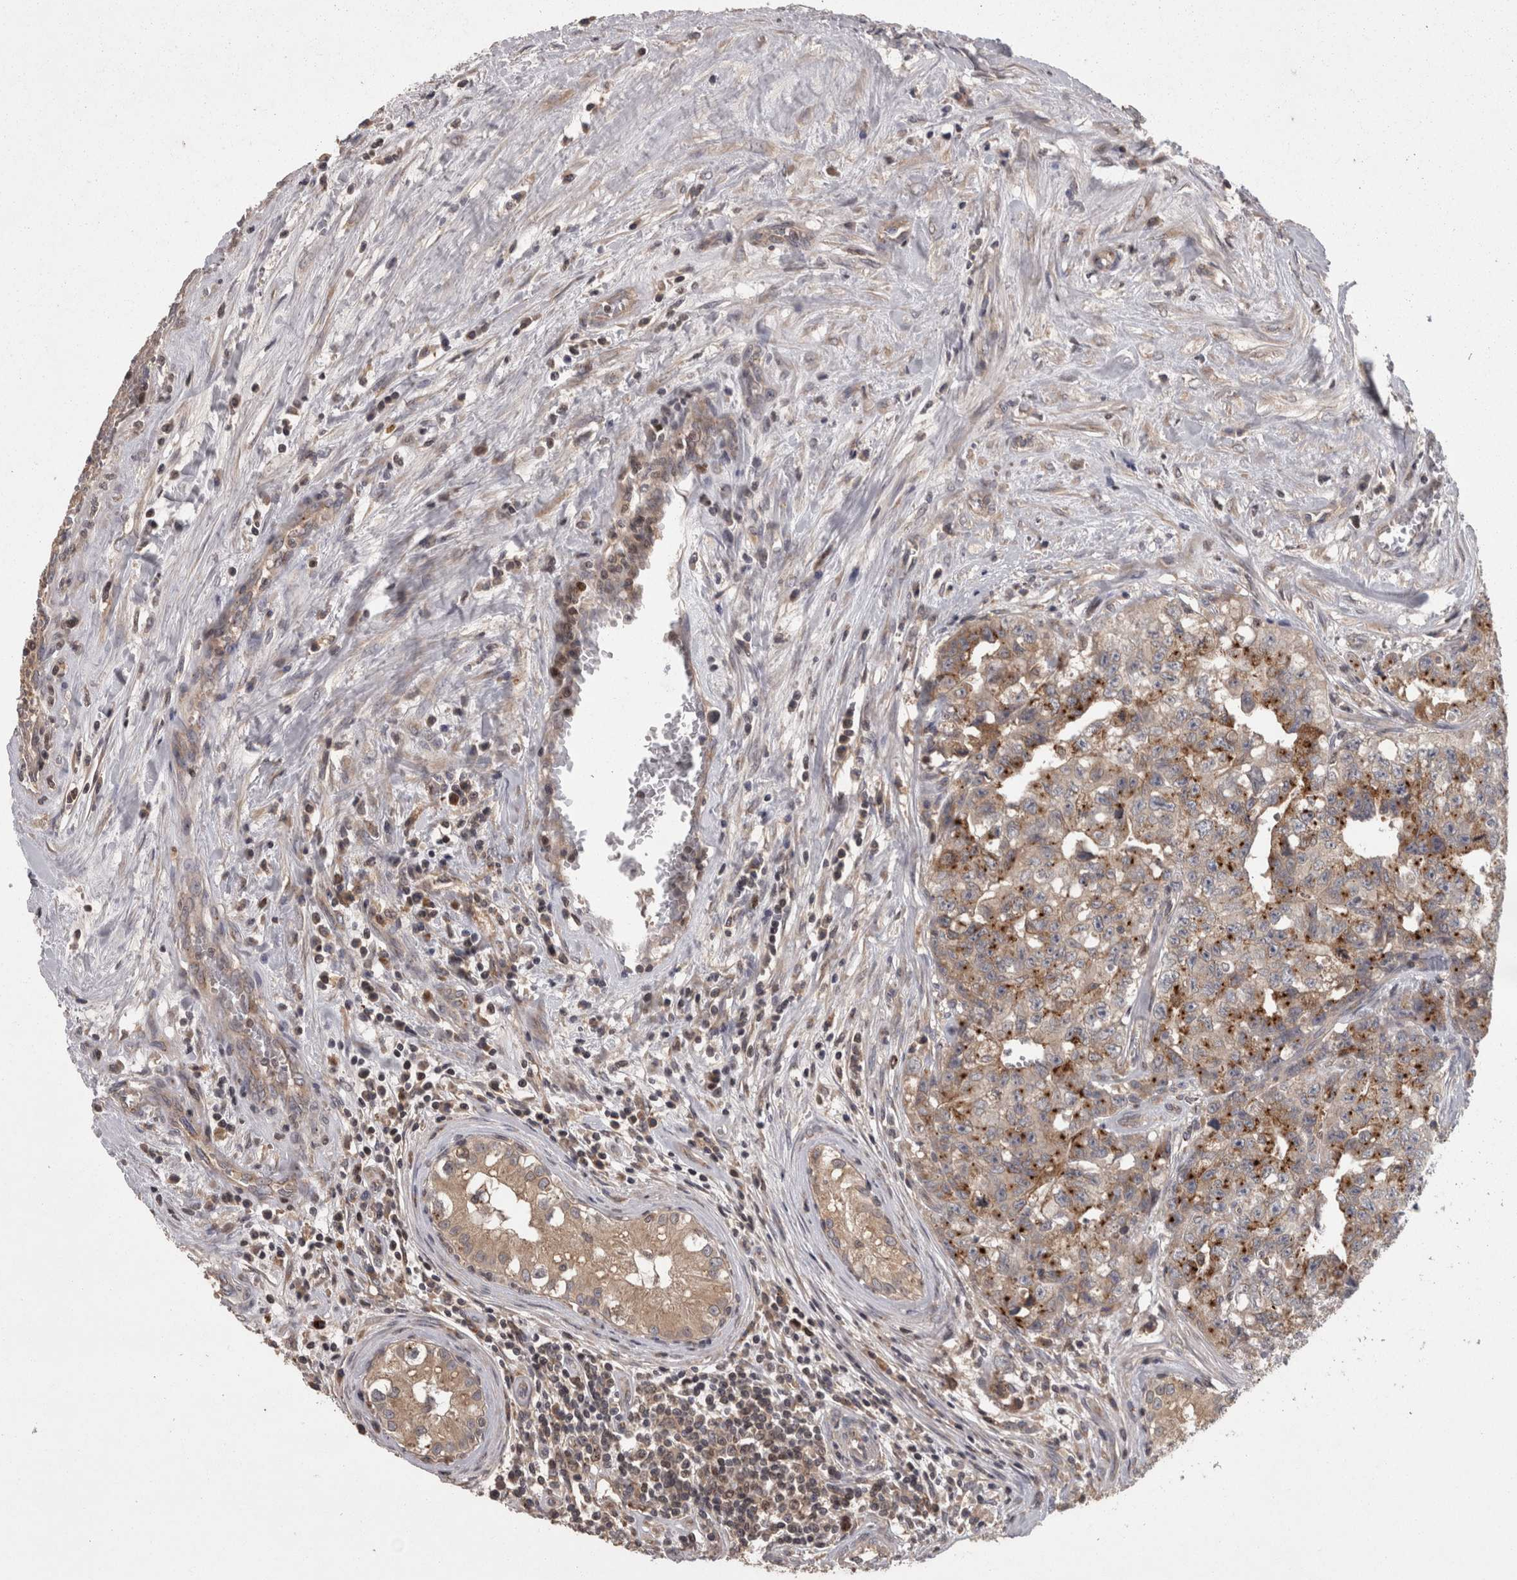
{"staining": {"intensity": "moderate", "quantity": "25%-75%", "location": "cytoplasmic/membranous"}, "tissue": "testis cancer", "cell_type": "Tumor cells", "image_type": "cancer", "snomed": [{"axis": "morphology", "description": "Carcinoma, Embryonal, NOS"}, {"axis": "topography", "description": "Testis"}], "caption": "IHC image of testis cancer stained for a protein (brown), which displays medium levels of moderate cytoplasmic/membranous positivity in about 25%-75% of tumor cells.", "gene": "PCM1", "patient": {"sex": "male", "age": 28}}